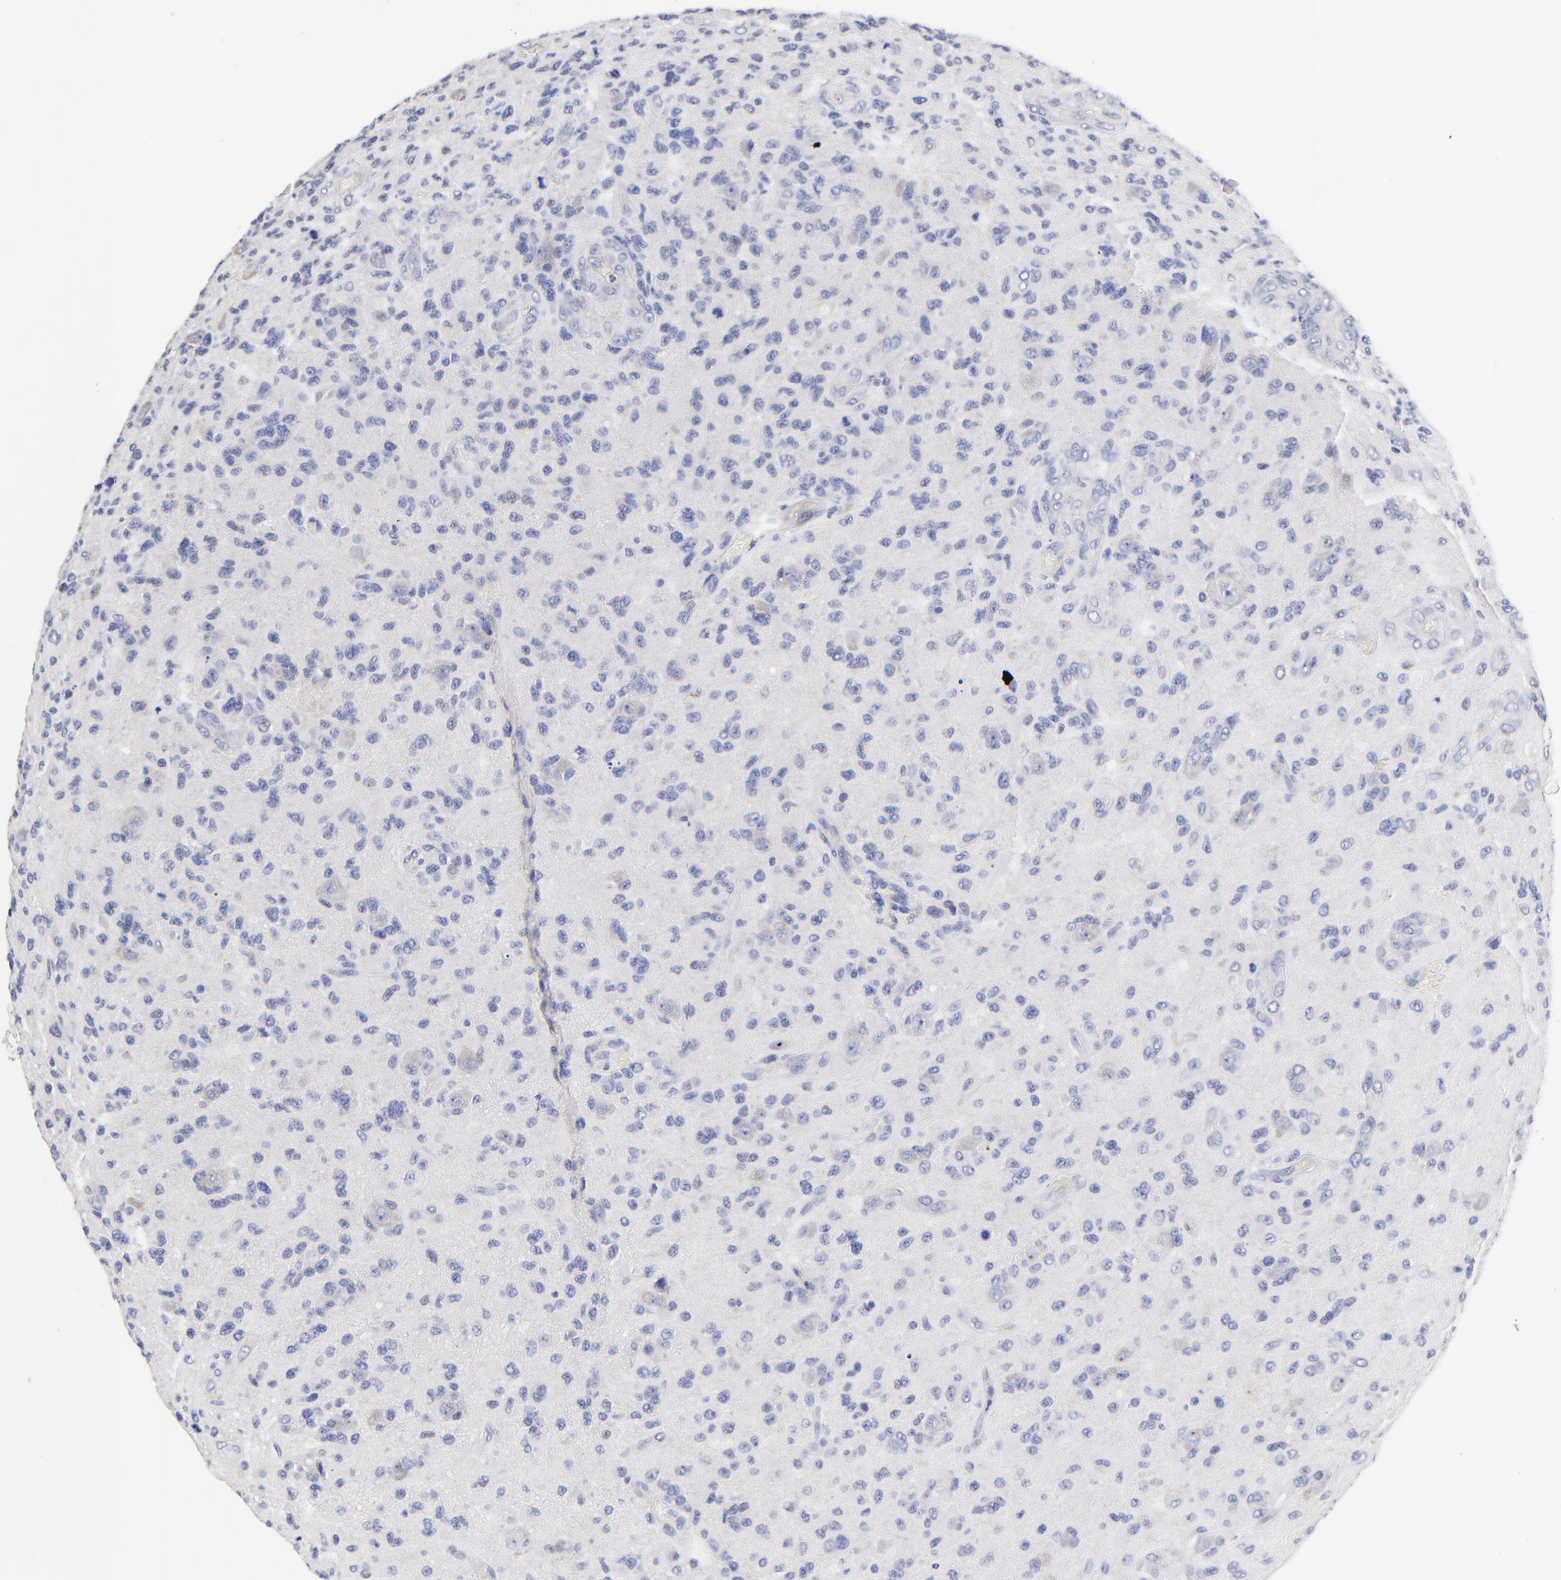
{"staining": {"intensity": "negative", "quantity": "none", "location": "none"}, "tissue": "glioma", "cell_type": "Tumor cells", "image_type": "cancer", "snomed": [{"axis": "morphology", "description": "Glioma, malignant, High grade"}, {"axis": "topography", "description": "Brain"}], "caption": "An immunohistochemistry (IHC) image of glioma is shown. There is no staining in tumor cells of glioma.", "gene": "TWNK", "patient": {"sex": "male", "age": 36}}